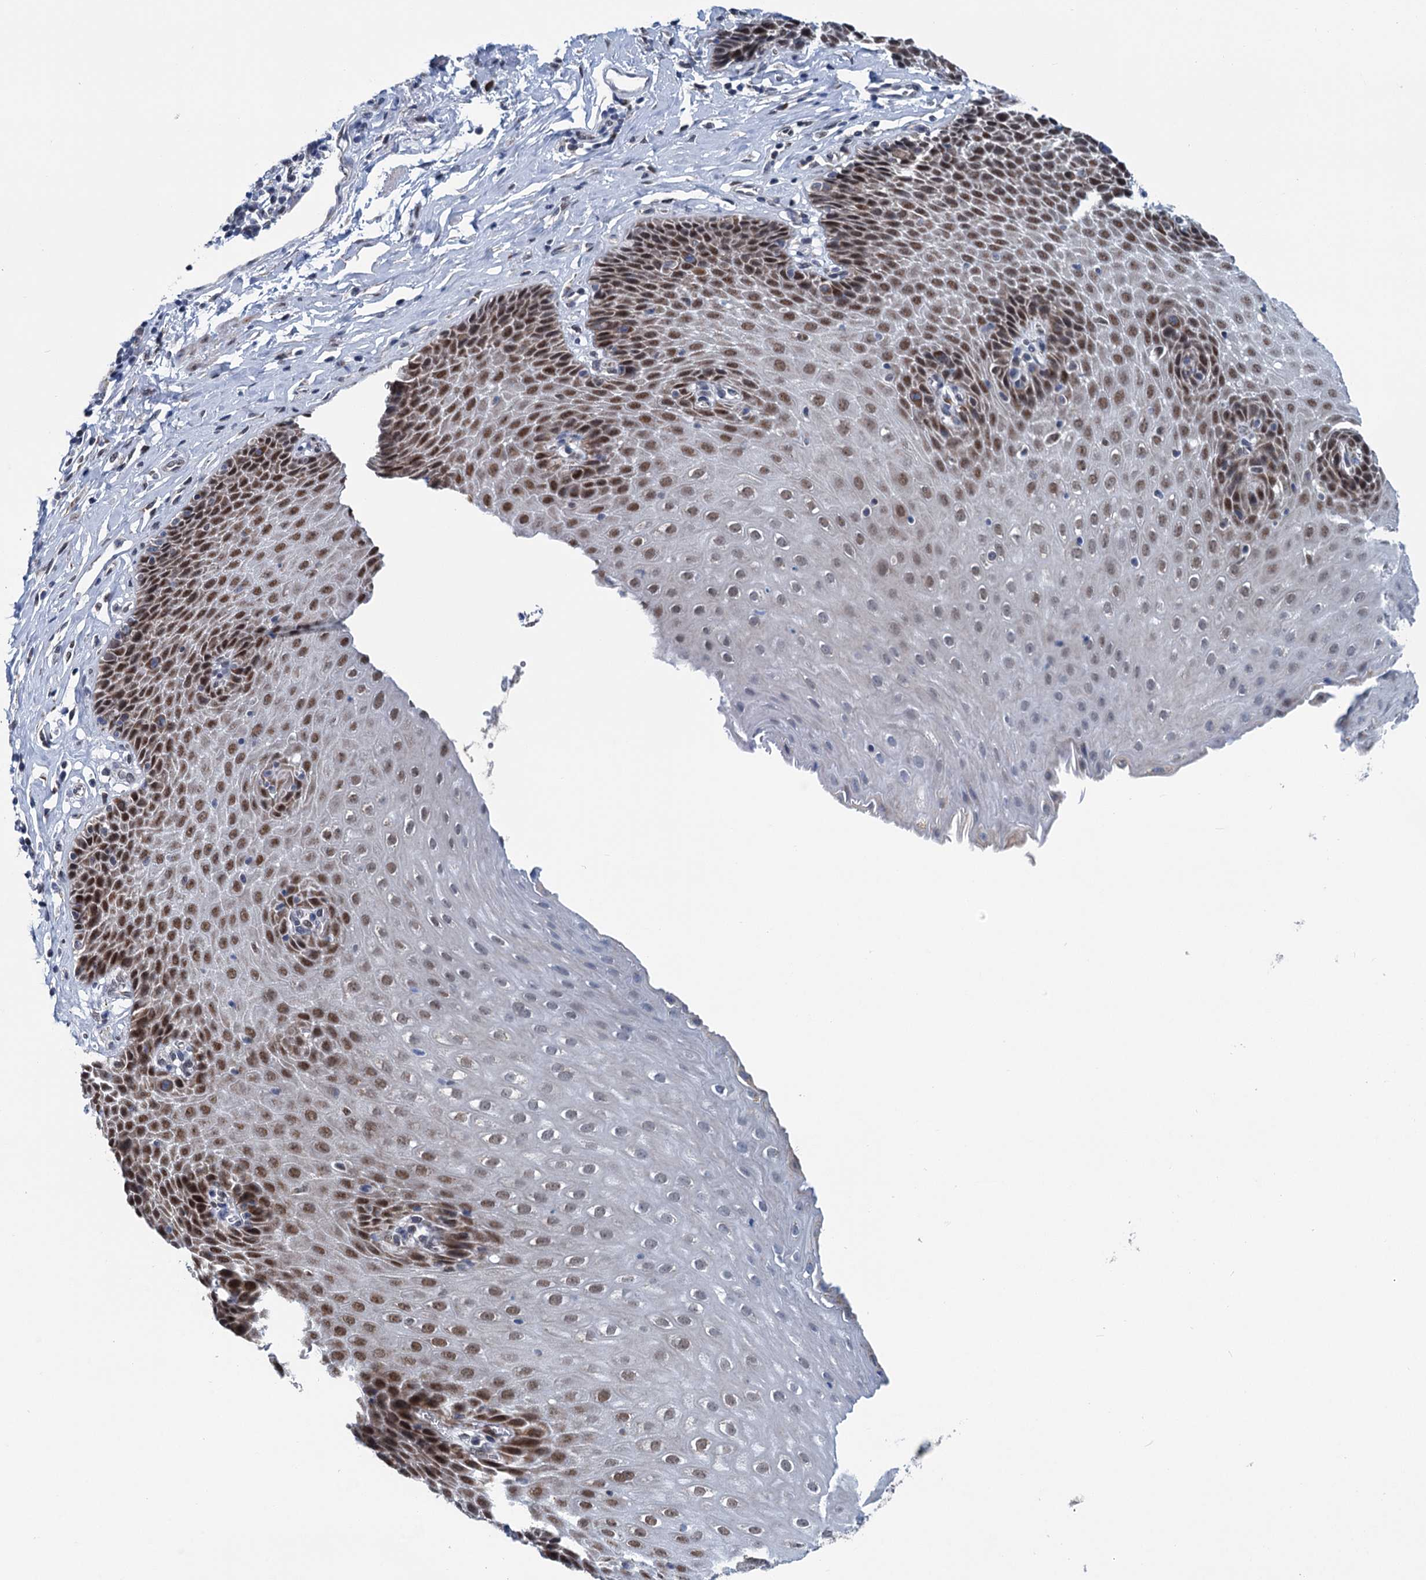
{"staining": {"intensity": "moderate", "quantity": ">75%", "location": "cytoplasmic/membranous,nuclear"}, "tissue": "esophagus", "cell_type": "Squamous epithelial cells", "image_type": "normal", "snomed": [{"axis": "morphology", "description": "Normal tissue, NOS"}, {"axis": "topography", "description": "Esophagus"}], "caption": "DAB immunohistochemical staining of unremarkable human esophagus shows moderate cytoplasmic/membranous,nuclear protein staining in approximately >75% of squamous epithelial cells.", "gene": "MORN3", "patient": {"sex": "female", "age": 61}}